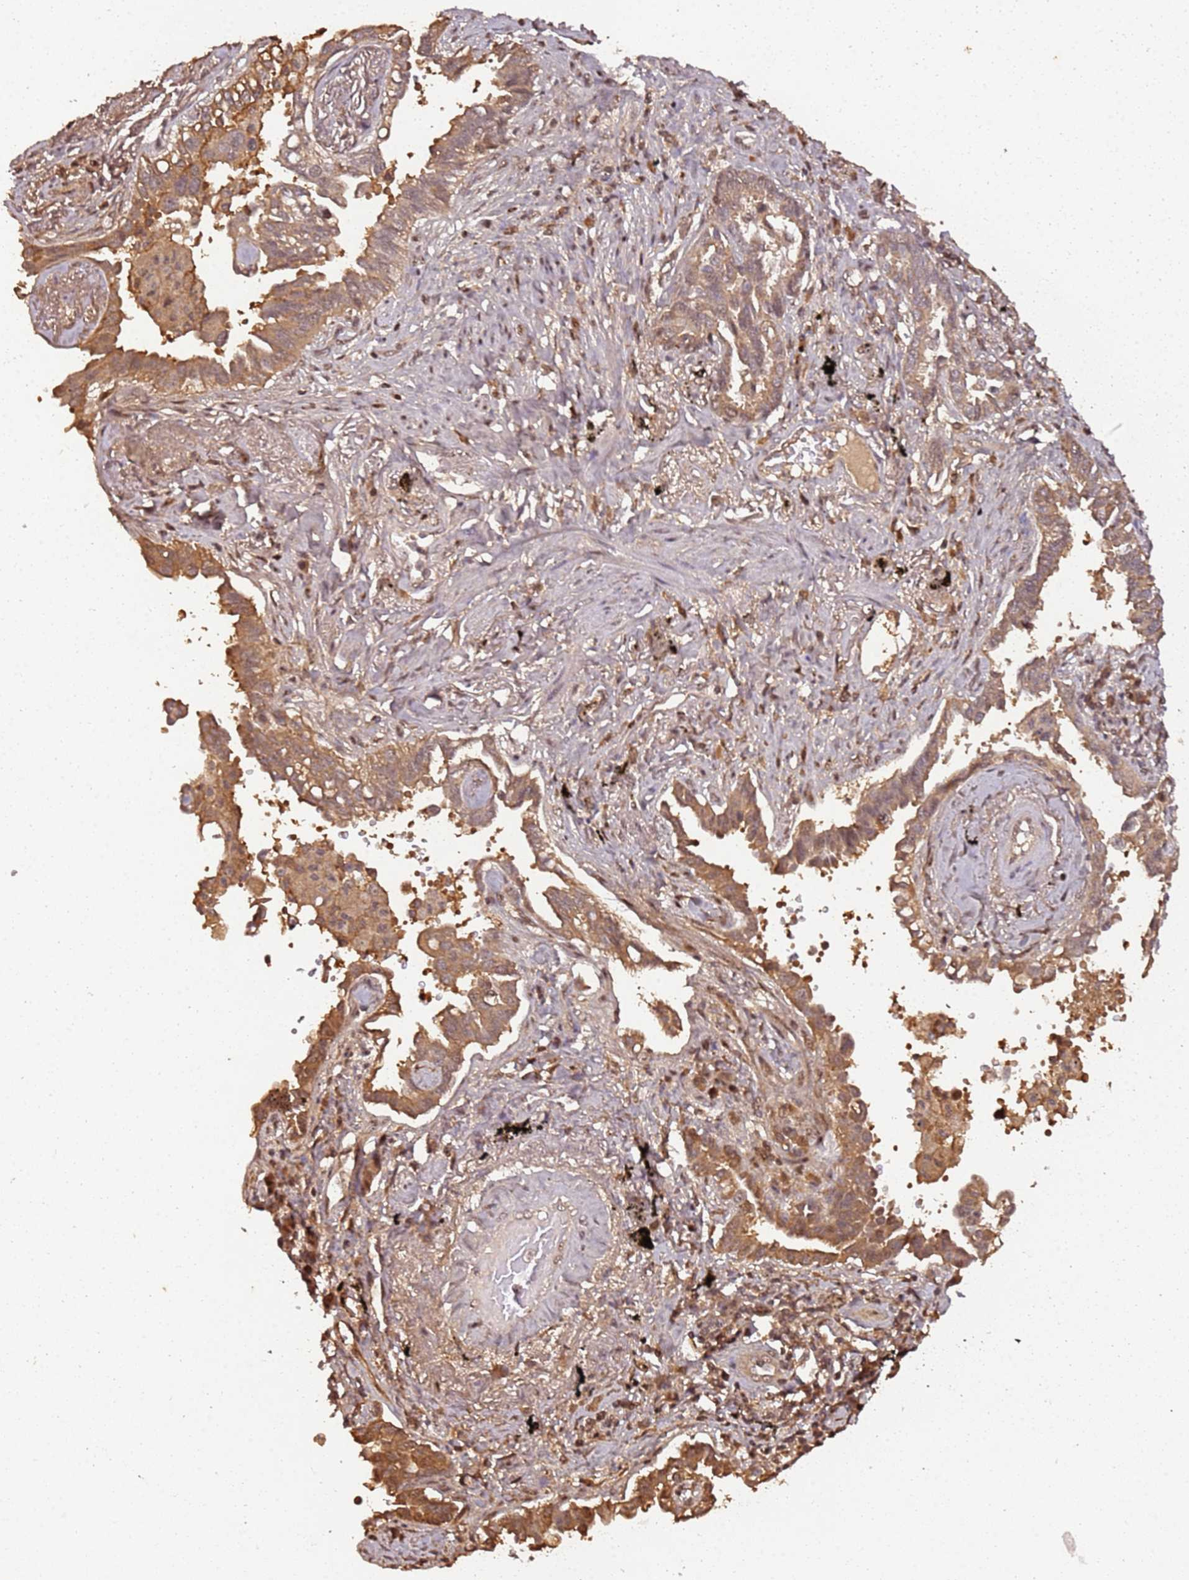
{"staining": {"intensity": "moderate", "quantity": ">75%", "location": "cytoplasmic/membranous"}, "tissue": "lung cancer", "cell_type": "Tumor cells", "image_type": "cancer", "snomed": [{"axis": "morphology", "description": "Adenocarcinoma, NOS"}, {"axis": "topography", "description": "Lung"}], "caption": "DAB (3,3'-diaminobenzidine) immunohistochemical staining of human lung adenocarcinoma demonstrates moderate cytoplasmic/membranous protein expression in about >75% of tumor cells. The protein is stained brown, and the nuclei are stained in blue (DAB (3,3'-diaminobenzidine) IHC with brightfield microscopy, high magnification).", "gene": "COL1A2", "patient": {"sex": "male", "age": 67}}